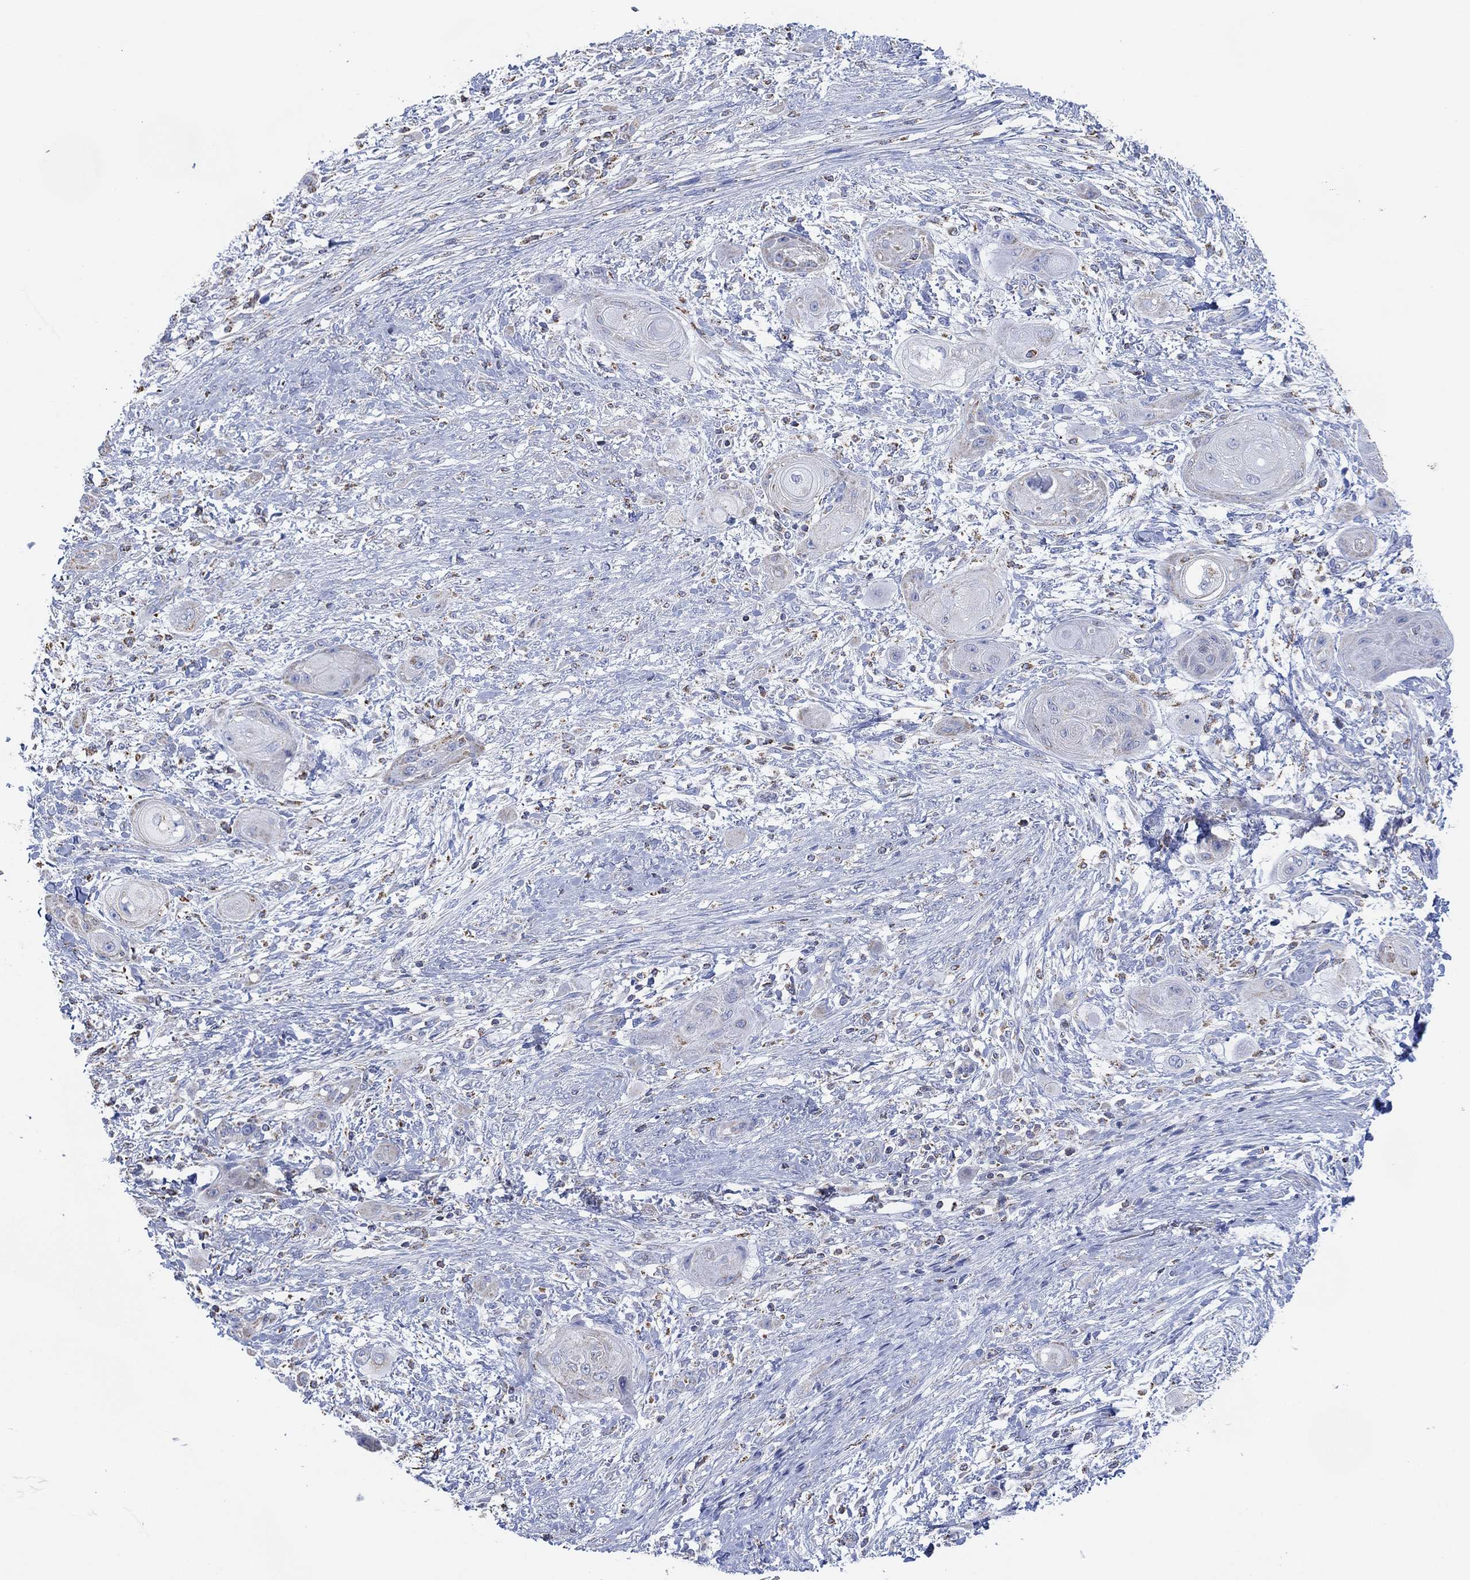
{"staining": {"intensity": "negative", "quantity": "none", "location": "none"}, "tissue": "skin cancer", "cell_type": "Tumor cells", "image_type": "cancer", "snomed": [{"axis": "morphology", "description": "Squamous cell carcinoma, NOS"}, {"axis": "topography", "description": "Skin"}], "caption": "IHC of skin cancer (squamous cell carcinoma) reveals no expression in tumor cells.", "gene": "CFTR", "patient": {"sex": "male", "age": 62}}